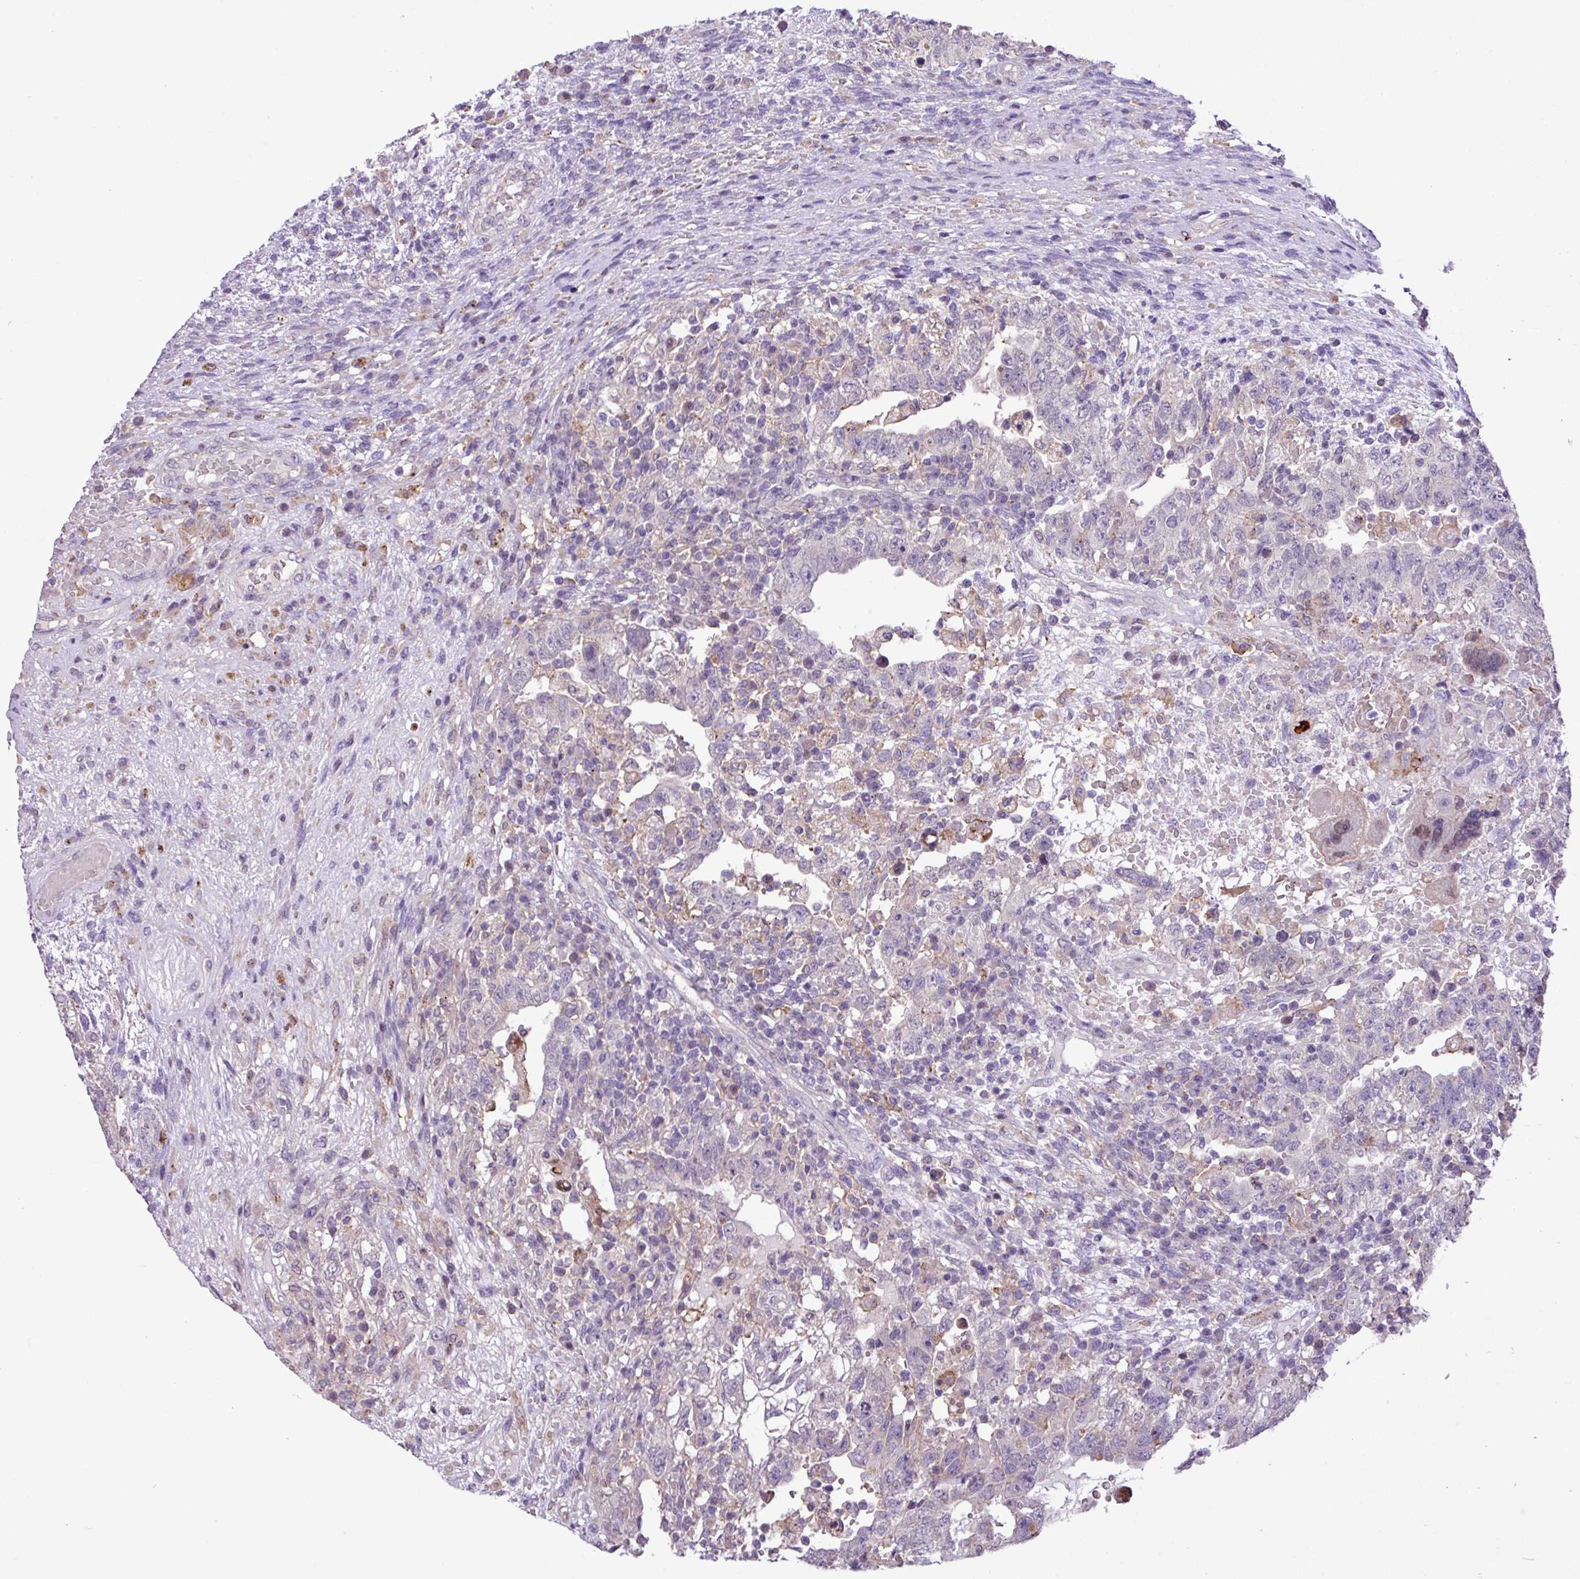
{"staining": {"intensity": "negative", "quantity": "none", "location": "none"}, "tissue": "testis cancer", "cell_type": "Tumor cells", "image_type": "cancer", "snomed": [{"axis": "morphology", "description": "Carcinoma, Embryonal, NOS"}, {"axis": "topography", "description": "Testis"}], "caption": "Tumor cells are negative for brown protein staining in testis embryonal carcinoma.", "gene": "RPP25L", "patient": {"sex": "male", "age": 26}}